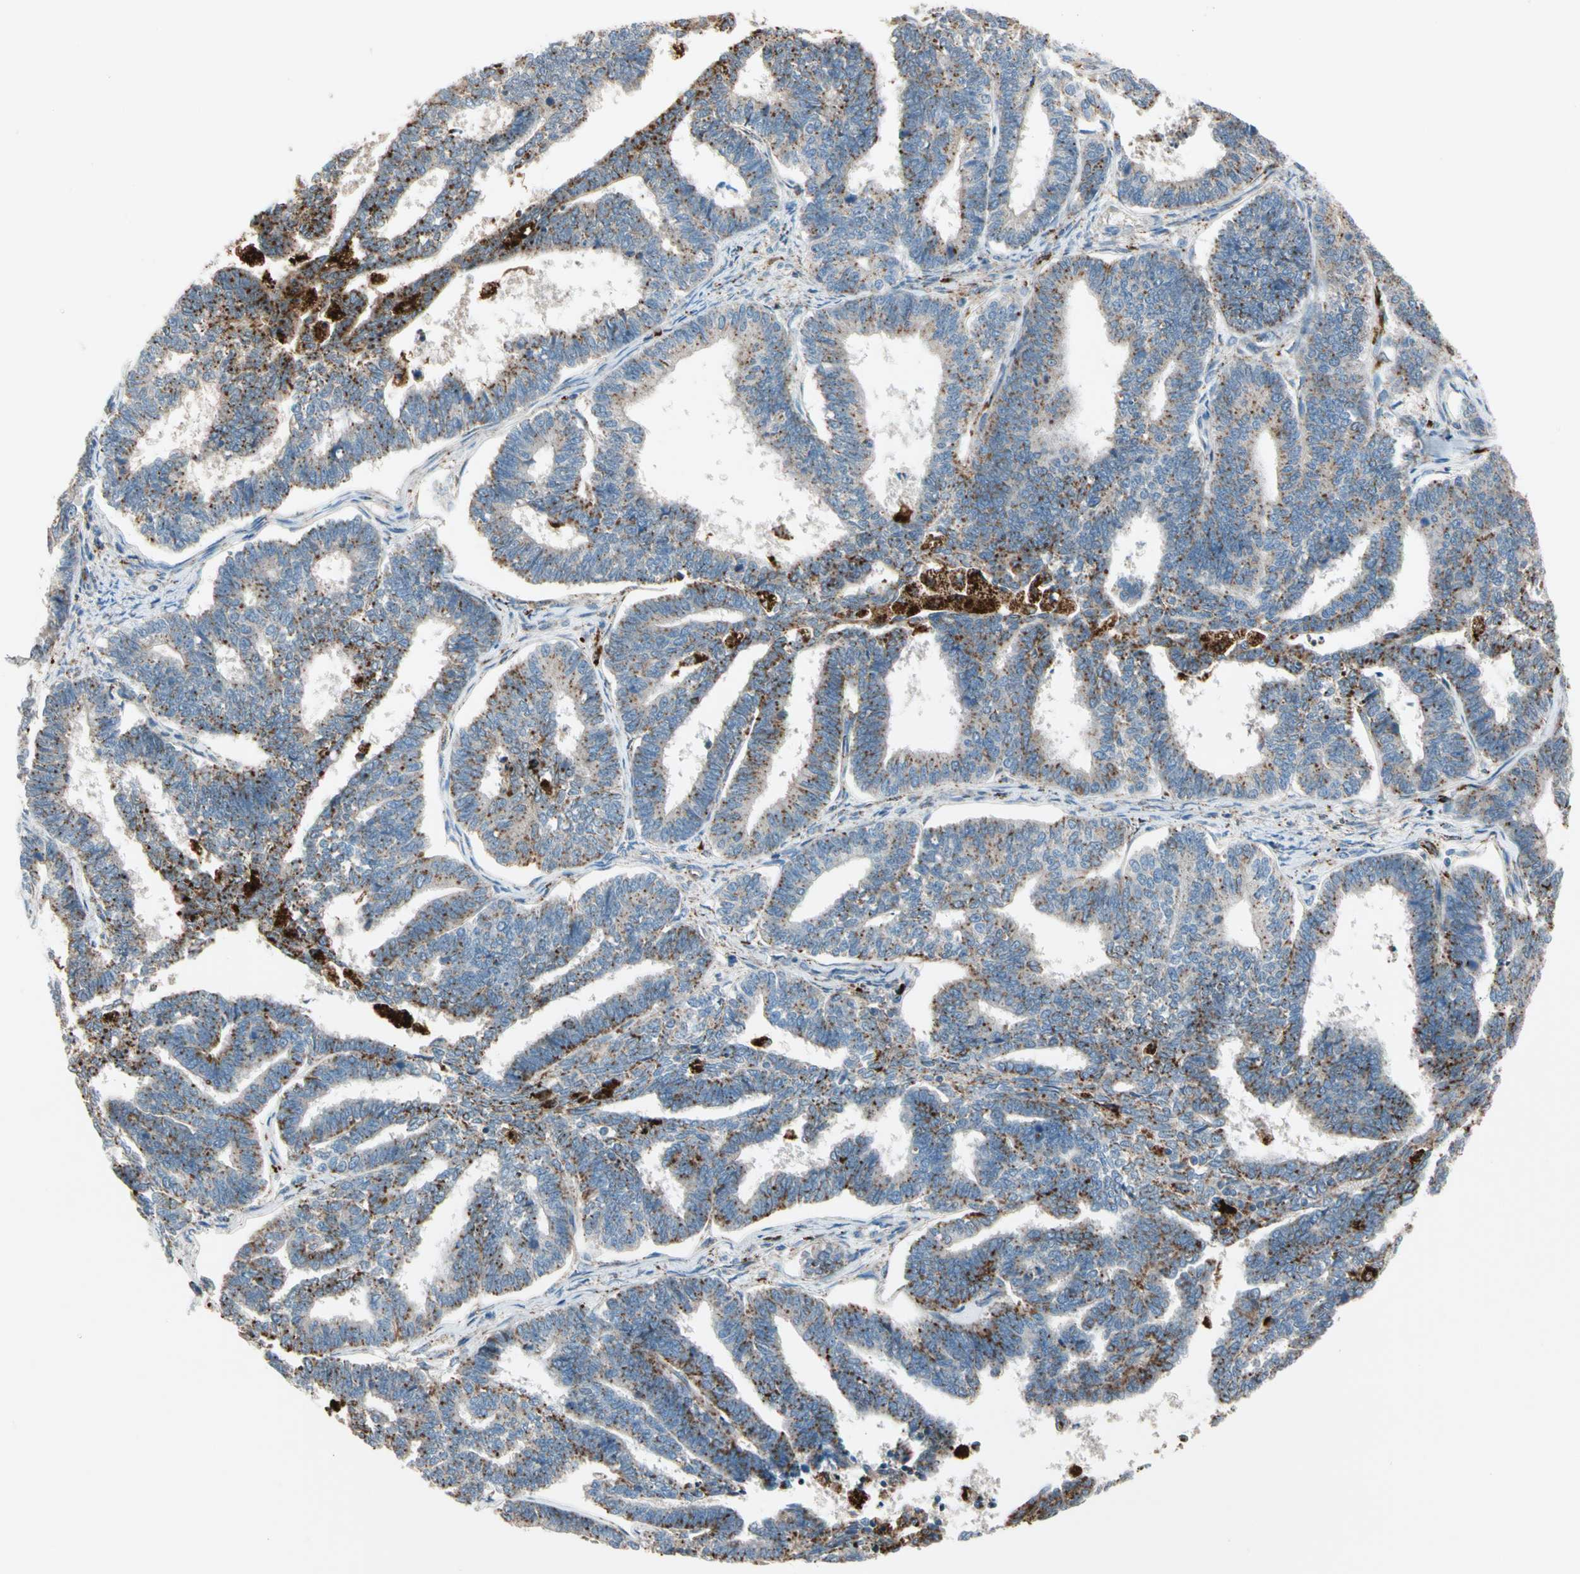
{"staining": {"intensity": "strong", "quantity": "<25%", "location": "cytoplasmic/membranous"}, "tissue": "endometrial cancer", "cell_type": "Tumor cells", "image_type": "cancer", "snomed": [{"axis": "morphology", "description": "Adenocarcinoma, NOS"}, {"axis": "topography", "description": "Endometrium"}], "caption": "An image of human adenocarcinoma (endometrial) stained for a protein shows strong cytoplasmic/membranous brown staining in tumor cells.", "gene": "GM2A", "patient": {"sex": "female", "age": 70}}